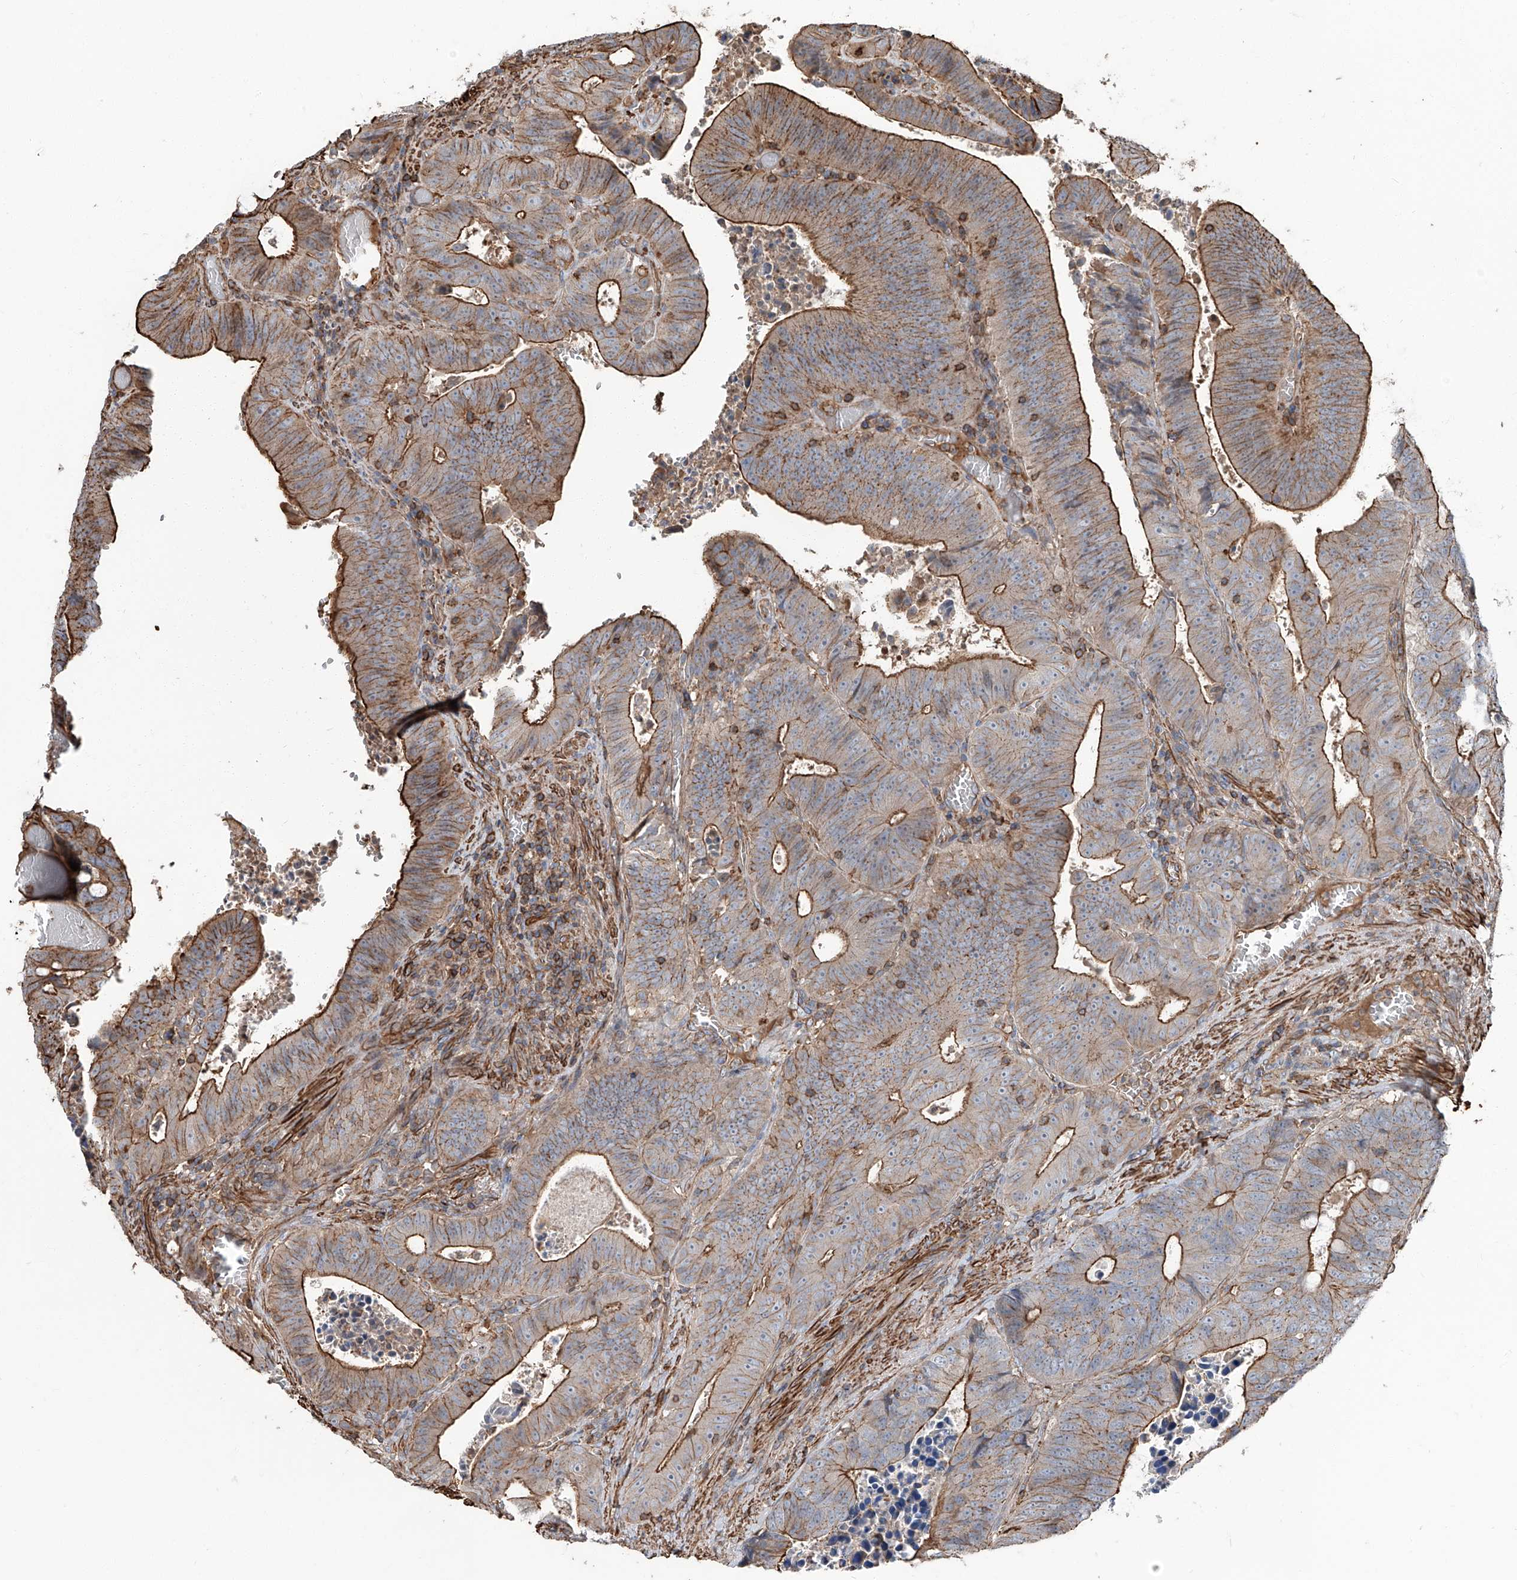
{"staining": {"intensity": "moderate", "quantity": "25%-75%", "location": "cytoplasmic/membranous"}, "tissue": "colorectal cancer", "cell_type": "Tumor cells", "image_type": "cancer", "snomed": [{"axis": "morphology", "description": "Adenocarcinoma, NOS"}, {"axis": "topography", "description": "Colon"}], "caption": "This image exhibits adenocarcinoma (colorectal) stained with IHC to label a protein in brown. The cytoplasmic/membranous of tumor cells show moderate positivity for the protein. Nuclei are counter-stained blue.", "gene": "PIEZO2", "patient": {"sex": "male", "age": 87}}